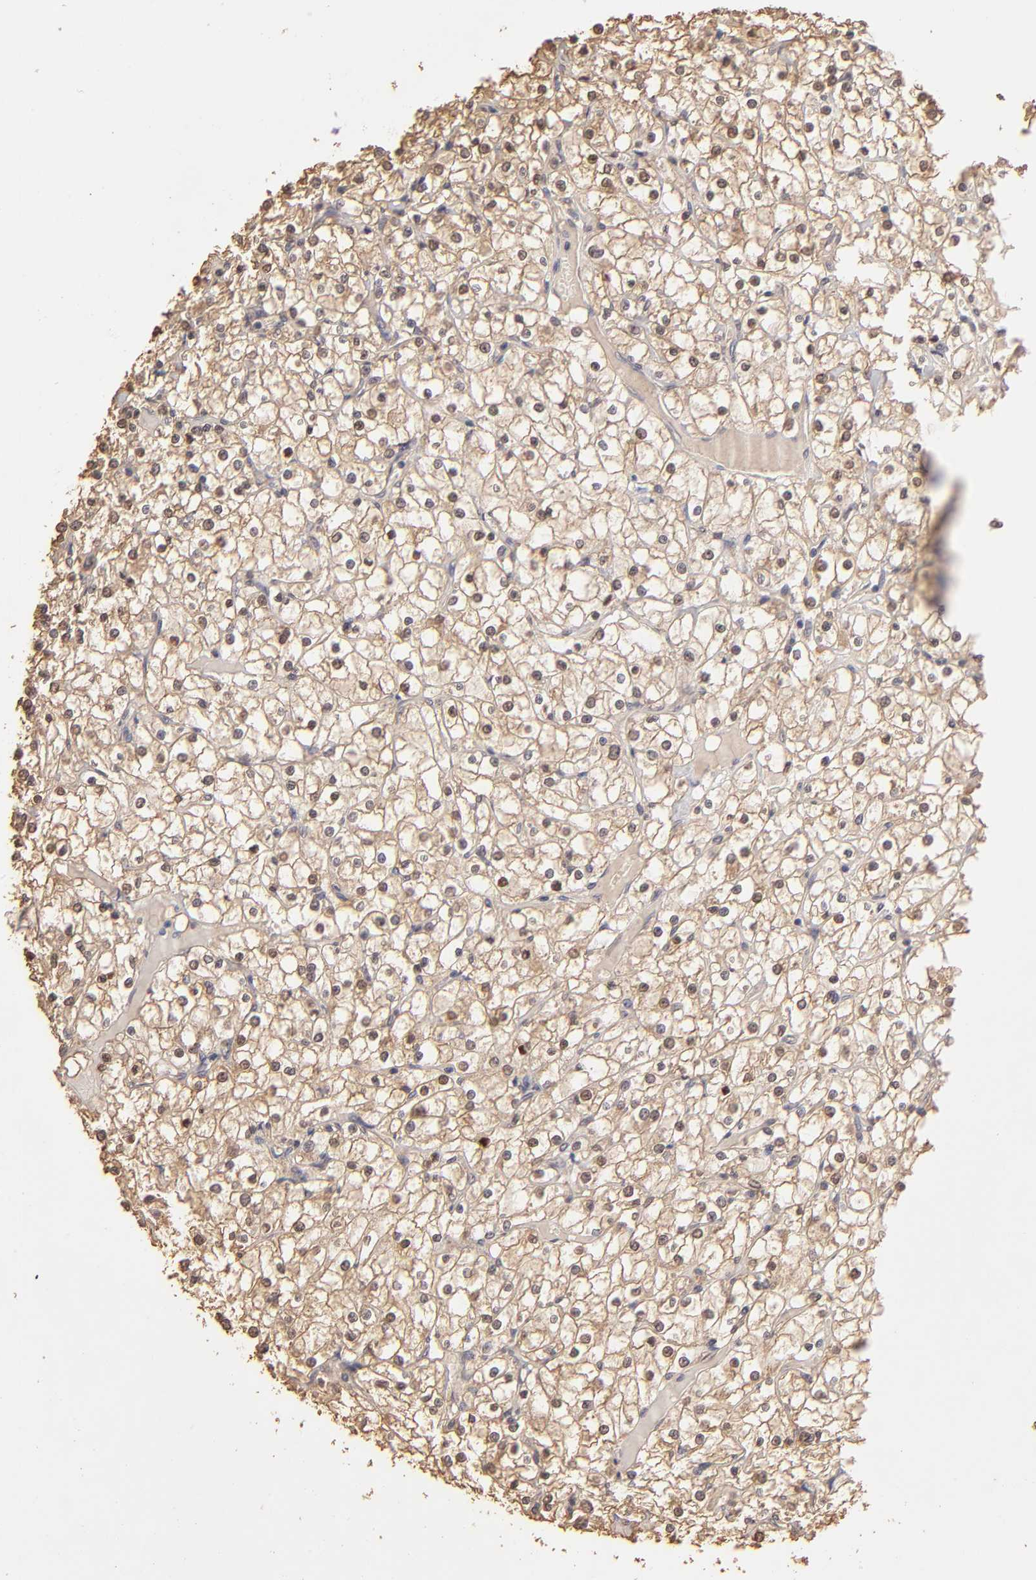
{"staining": {"intensity": "moderate", "quantity": ">75%", "location": "cytoplasmic/membranous"}, "tissue": "renal cancer", "cell_type": "Tumor cells", "image_type": "cancer", "snomed": [{"axis": "morphology", "description": "Adenocarcinoma, NOS"}, {"axis": "topography", "description": "Kidney"}], "caption": "IHC histopathology image of neoplastic tissue: adenocarcinoma (renal) stained using immunohistochemistry displays medium levels of moderate protein expression localized specifically in the cytoplasmic/membranous of tumor cells, appearing as a cytoplasmic/membranous brown color.", "gene": "OPHN1", "patient": {"sex": "female", "age": 73}}